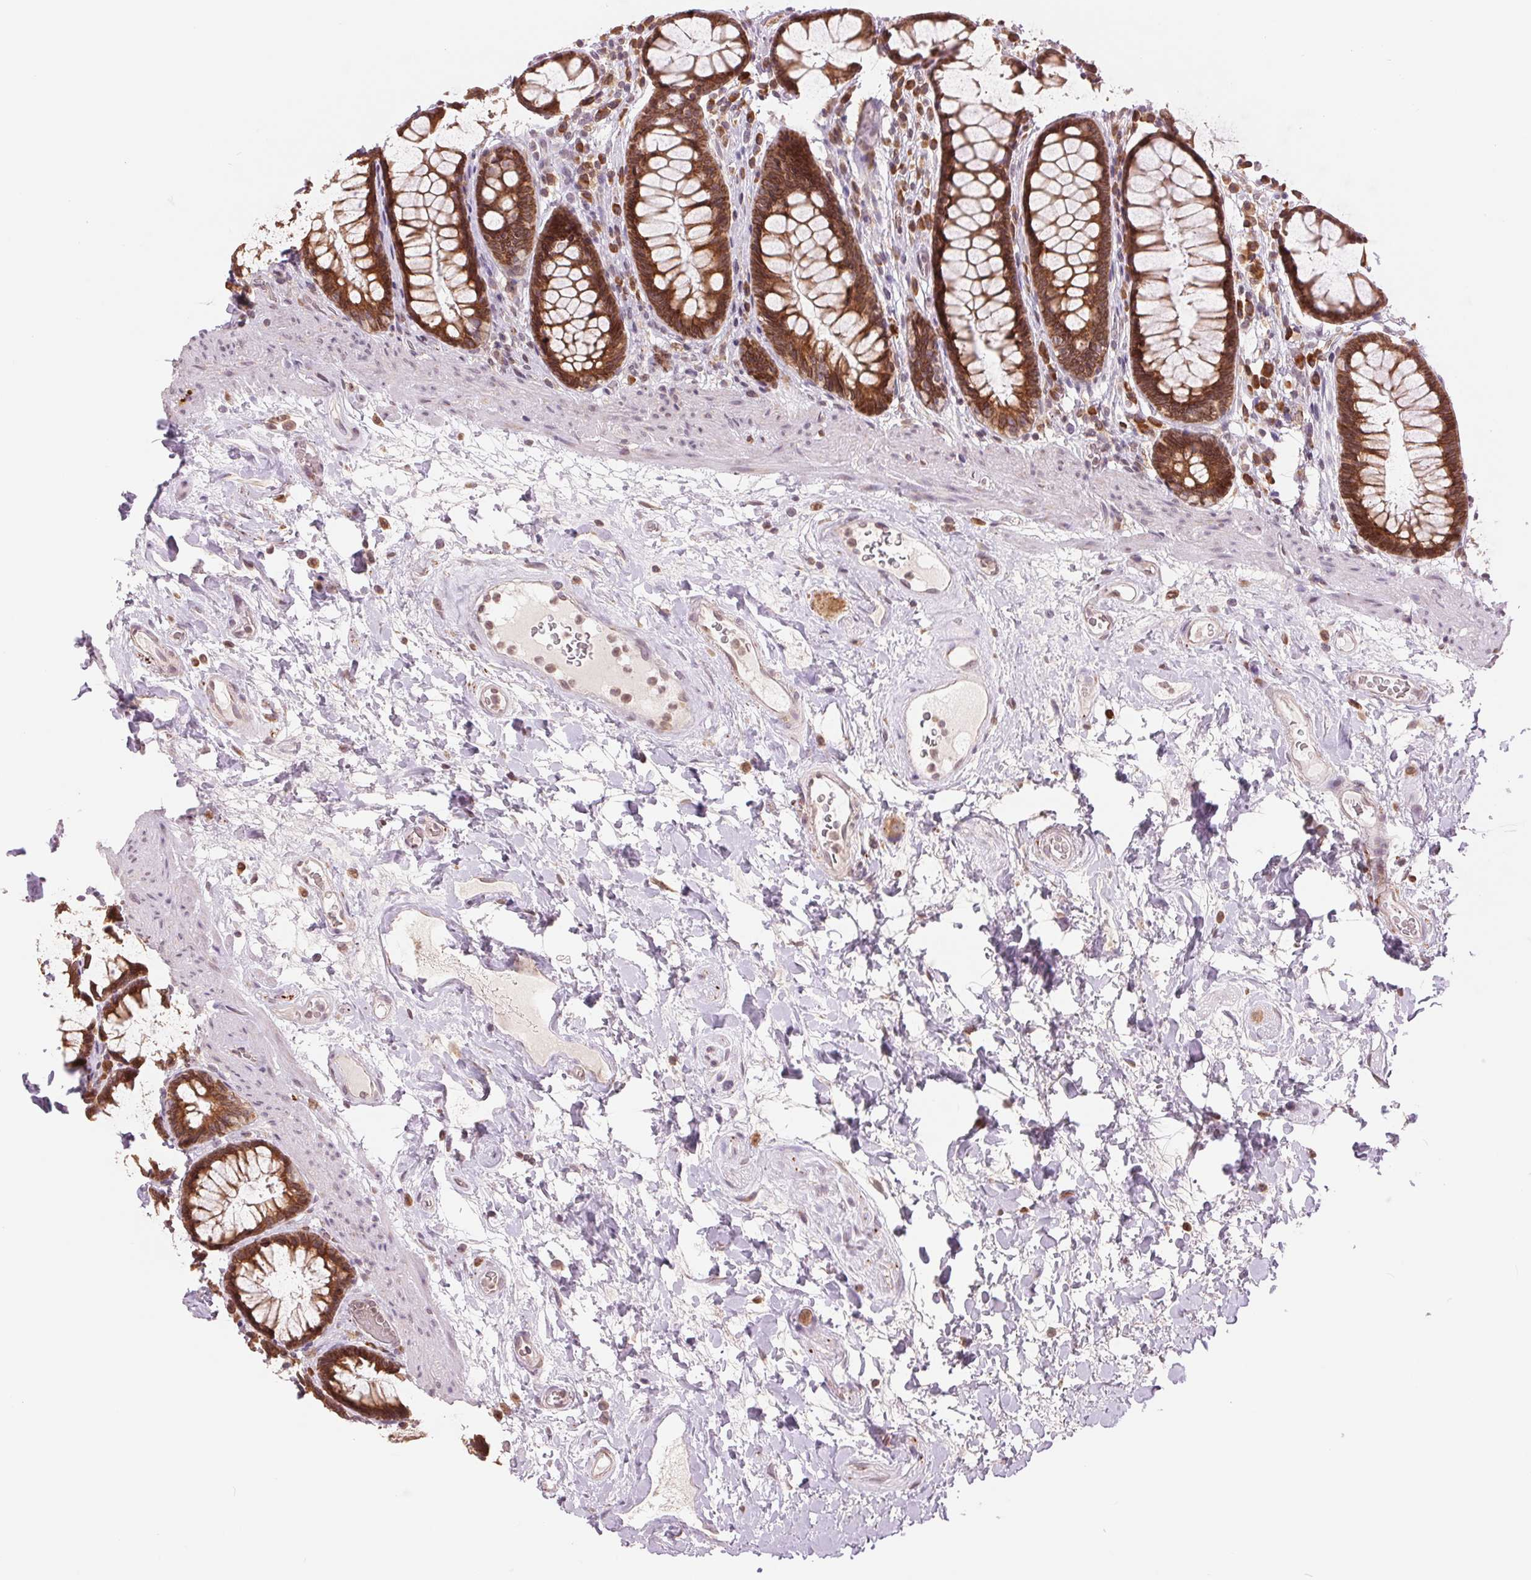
{"staining": {"intensity": "moderate", "quantity": ">75%", "location": "cytoplasmic/membranous"}, "tissue": "rectum", "cell_type": "Glandular cells", "image_type": "normal", "snomed": [{"axis": "morphology", "description": "Normal tissue, NOS"}, {"axis": "topography", "description": "Rectum"}], "caption": "Rectum was stained to show a protein in brown. There is medium levels of moderate cytoplasmic/membranous staining in about >75% of glandular cells.", "gene": "TECR", "patient": {"sex": "male", "age": 72}}